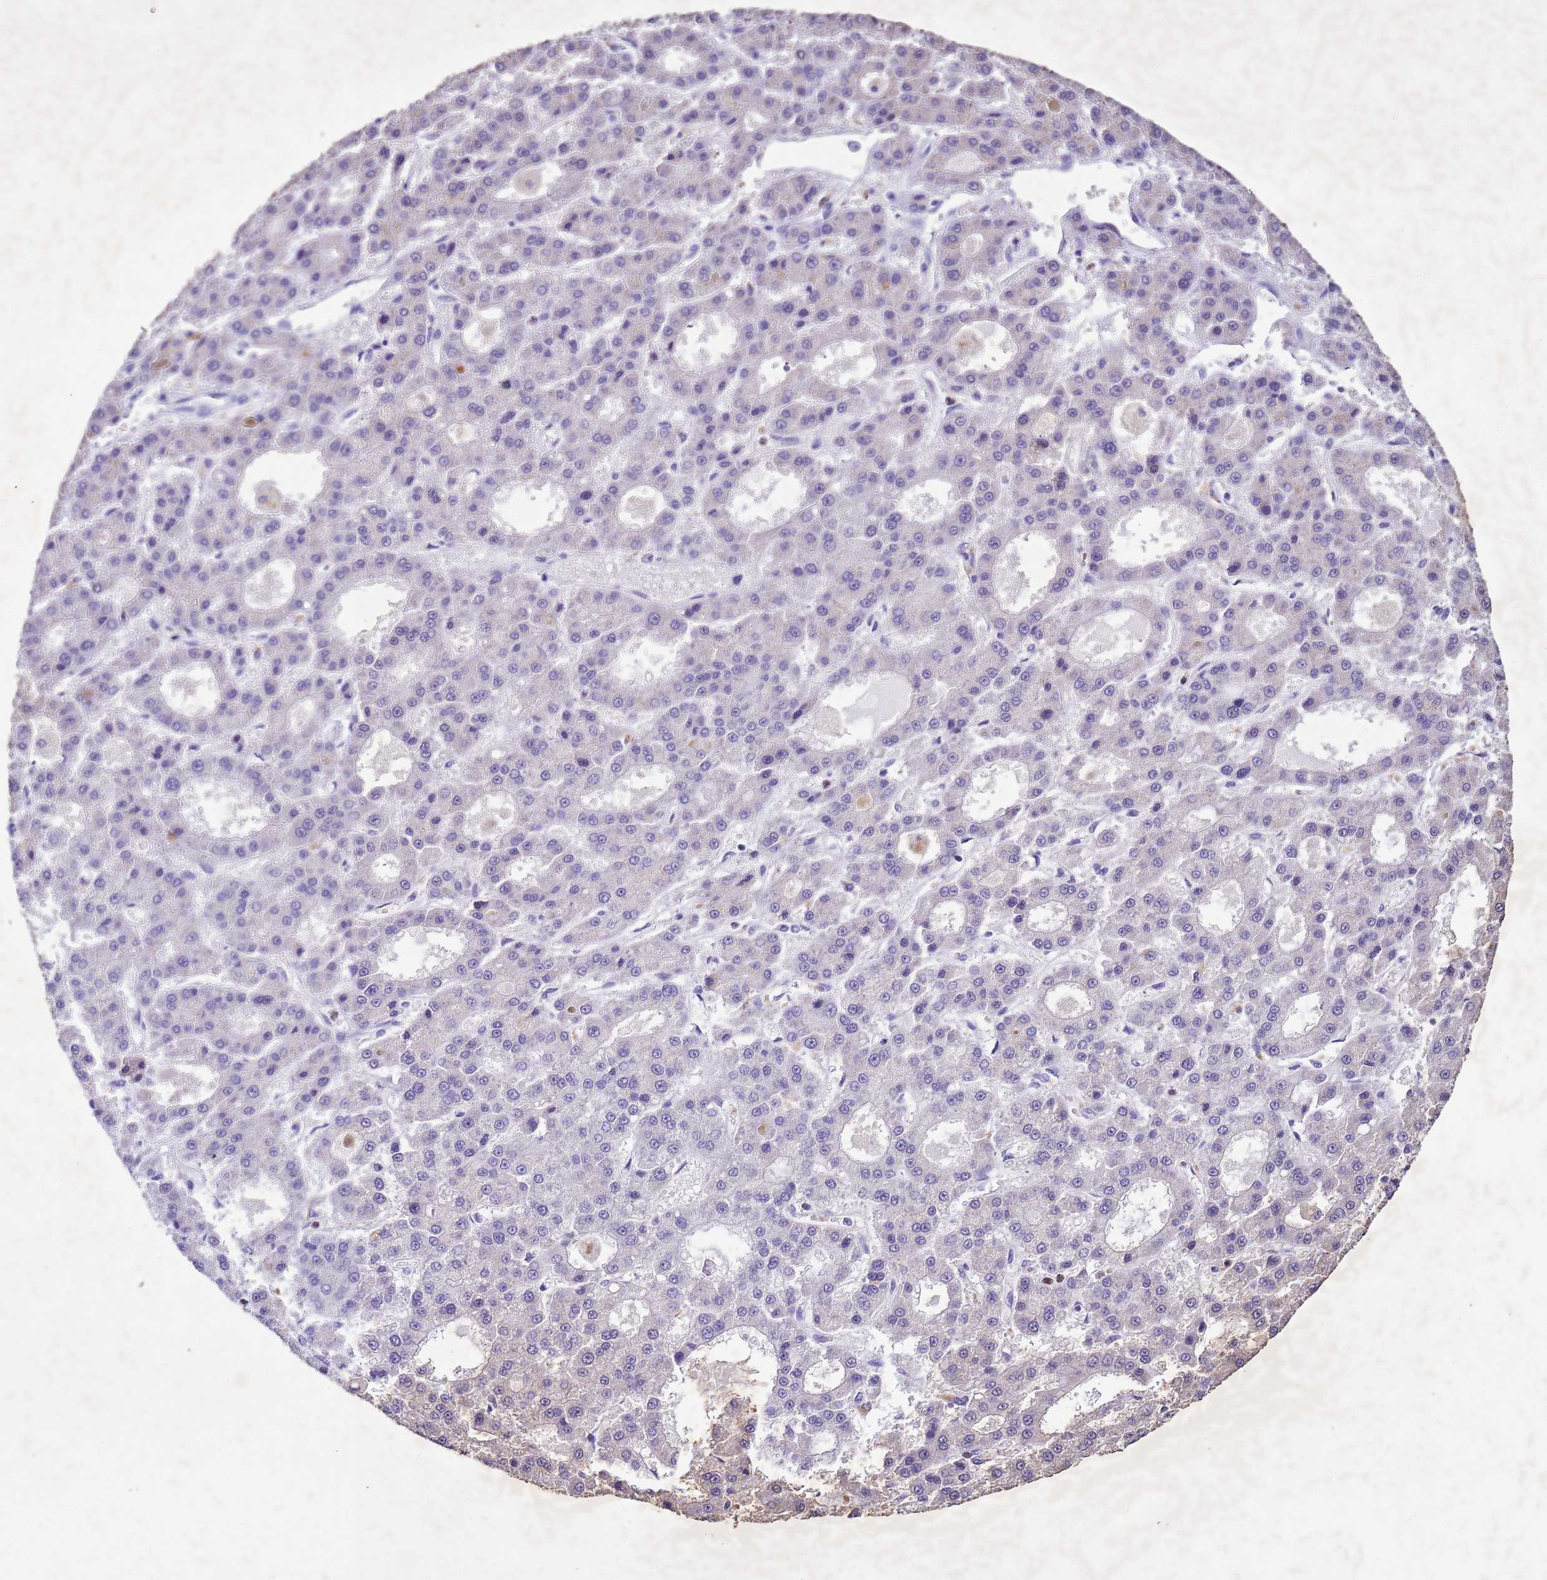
{"staining": {"intensity": "negative", "quantity": "none", "location": "none"}, "tissue": "liver cancer", "cell_type": "Tumor cells", "image_type": "cancer", "snomed": [{"axis": "morphology", "description": "Carcinoma, Hepatocellular, NOS"}, {"axis": "topography", "description": "Liver"}], "caption": "Hepatocellular carcinoma (liver) was stained to show a protein in brown. There is no significant staining in tumor cells.", "gene": "NLRP11", "patient": {"sex": "male", "age": 70}}